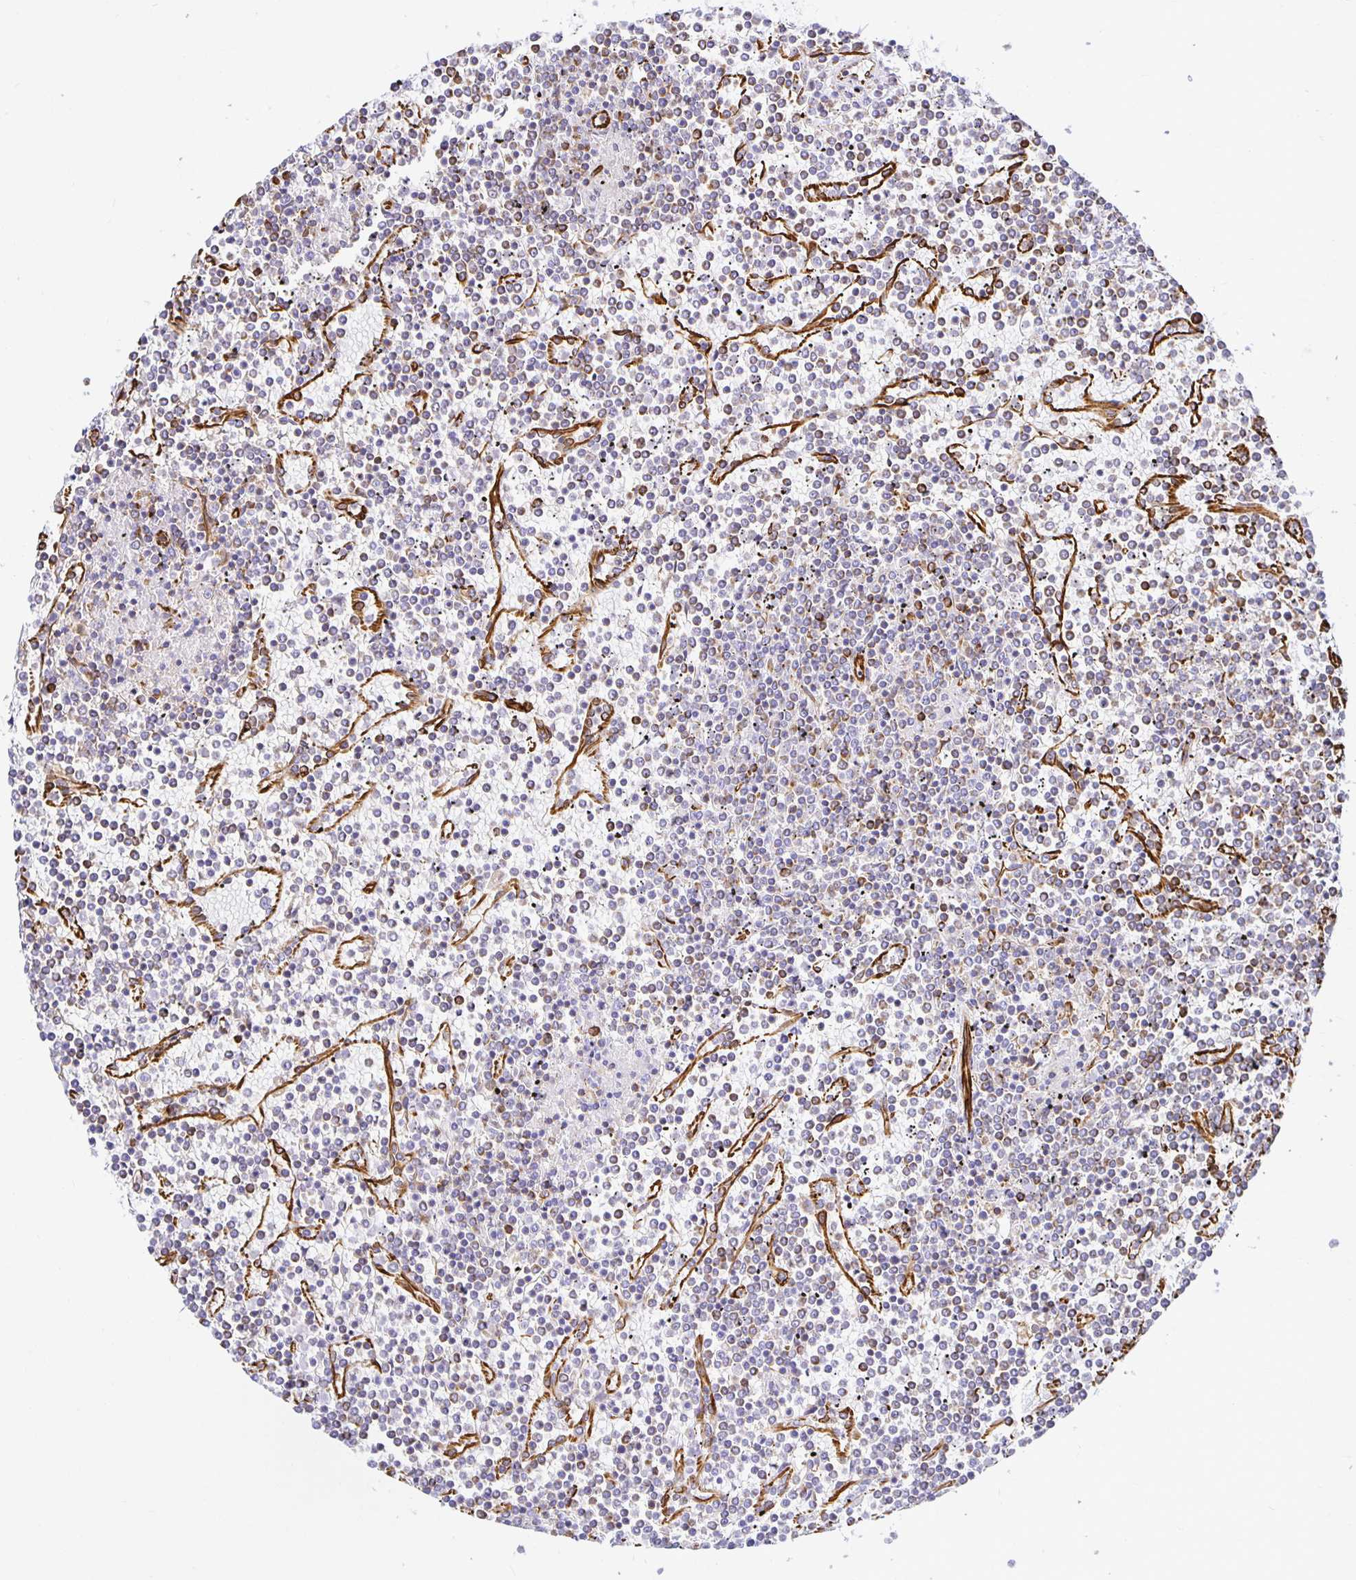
{"staining": {"intensity": "negative", "quantity": "none", "location": "none"}, "tissue": "lymphoma", "cell_type": "Tumor cells", "image_type": "cancer", "snomed": [{"axis": "morphology", "description": "Malignant lymphoma, non-Hodgkin's type, Low grade"}, {"axis": "topography", "description": "Spleen"}], "caption": "An immunohistochemistry (IHC) image of lymphoma is shown. There is no staining in tumor cells of lymphoma. (Immunohistochemistry (ihc), brightfield microscopy, high magnification).", "gene": "PLAAT2", "patient": {"sex": "female", "age": 19}}